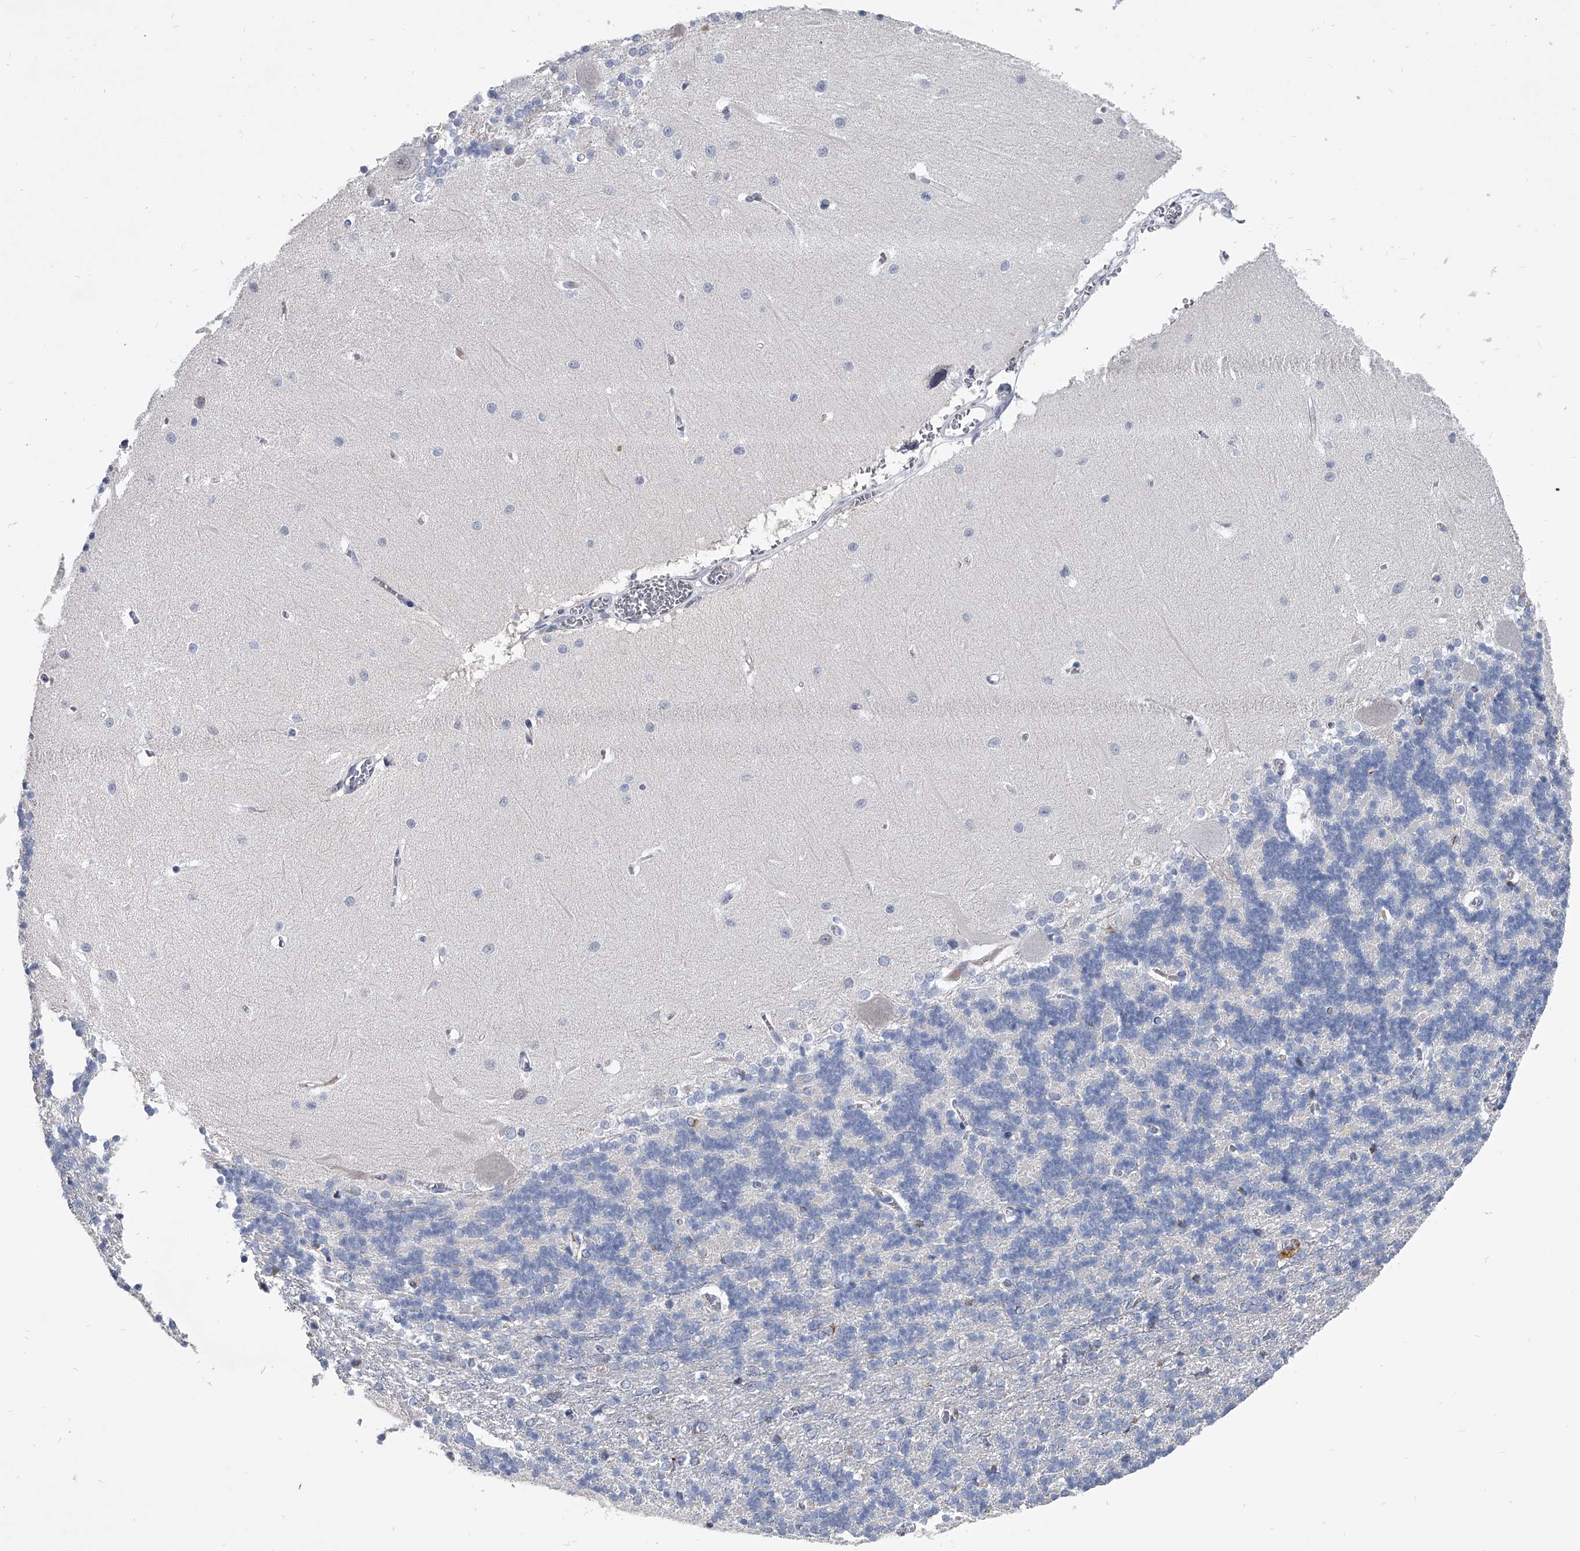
{"staining": {"intensity": "negative", "quantity": "none", "location": "none"}, "tissue": "cerebellum", "cell_type": "Cells in granular layer", "image_type": "normal", "snomed": [{"axis": "morphology", "description": "Normal tissue, NOS"}, {"axis": "topography", "description": "Cerebellum"}], "caption": "Immunohistochemical staining of normal human cerebellum exhibits no significant positivity in cells in granular layer. (DAB (3,3'-diaminobenzidine) IHC with hematoxylin counter stain).", "gene": "SPP1", "patient": {"sex": "male", "age": 37}}